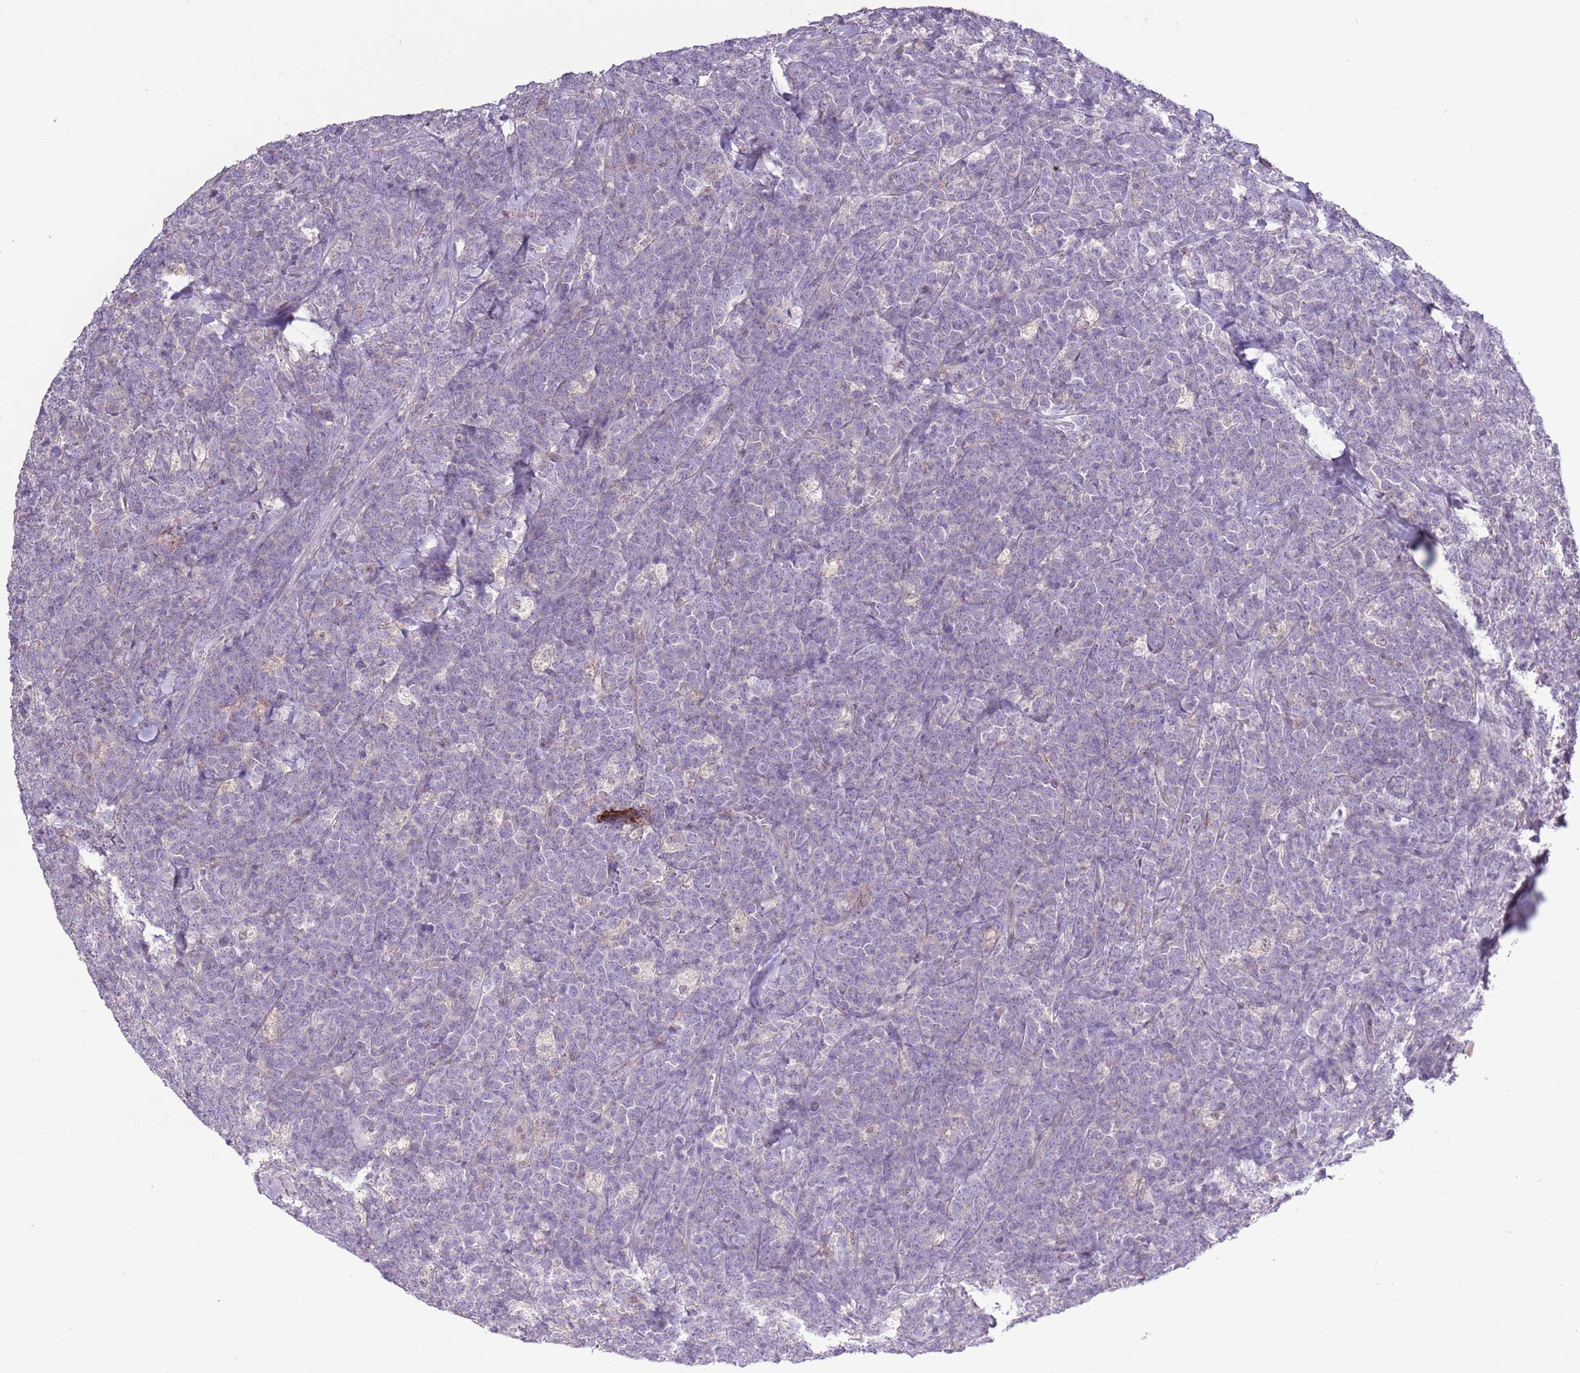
{"staining": {"intensity": "negative", "quantity": "none", "location": "none"}, "tissue": "lymphoma", "cell_type": "Tumor cells", "image_type": "cancer", "snomed": [{"axis": "morphology", "description": "Malignant lymphoma, non-Hodgkin's type, High grade"}, {"axis": "topography", "description": "Small intestine"}], "caption": "DAB (3,3'-diaminobenzidine) immunohistochemical staining of human malignant lymphoma, non-Hodgkin's type (high-grade) reveals no significant expression in tumor cells. The staining was performed using DAB (3,3'-diaminobenzidine) to visualize the protein expression in brown, while the nuclei were stained in blue with hematoxylin (Magnification: 20x).", "gene": "CAPN9", "patient": {"sex": "male", "age": 8}}